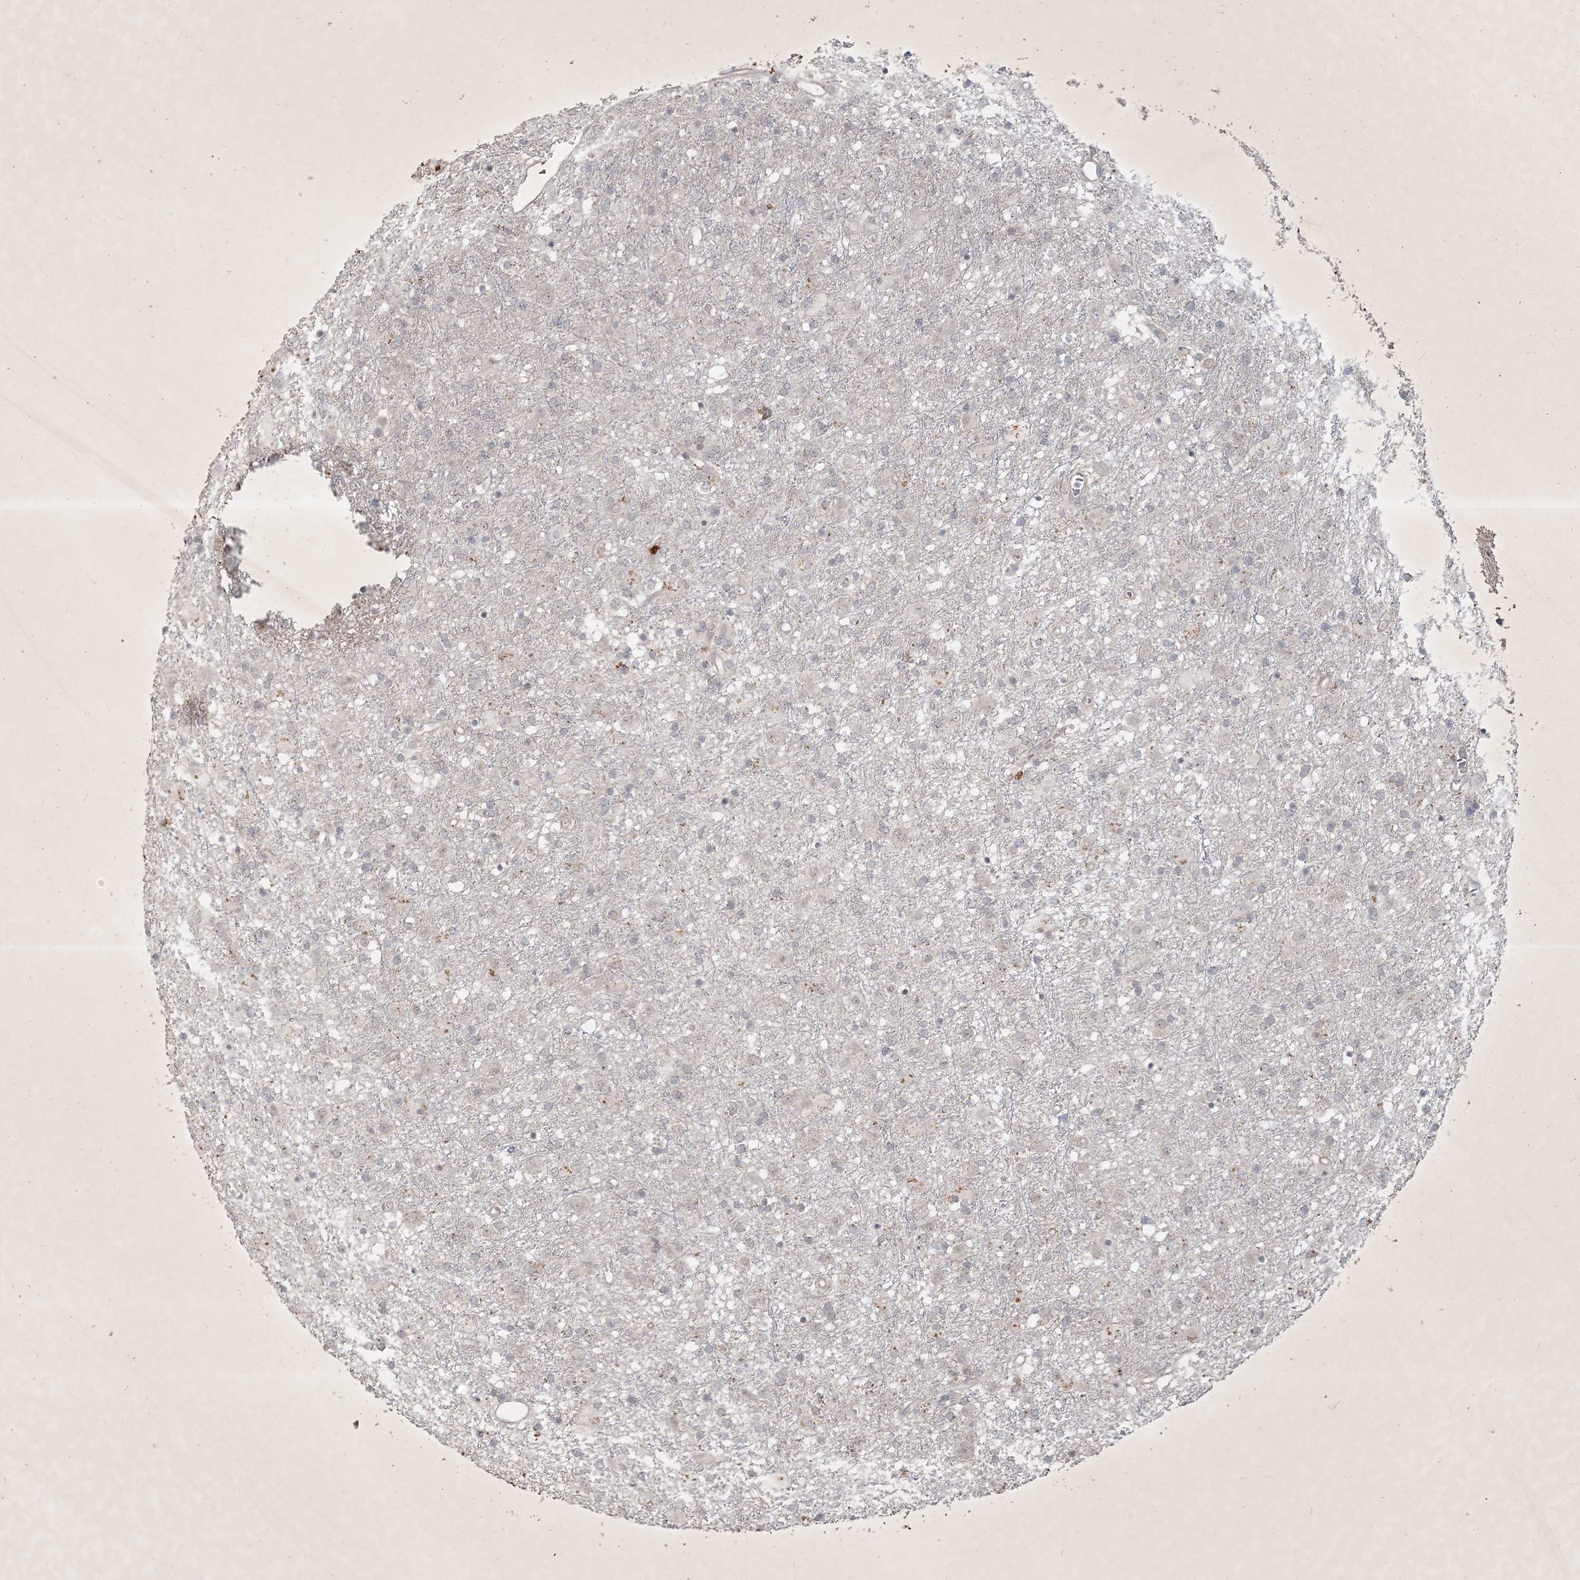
{"staining": {"intensity": "negative", "quantity": "none", "location": "none"}, "tissue": "glioma", "cell_type": "Tumor cells", "image_type": "cancer", "snomed": [{"axis": "morphology", "description": "Glioma, malignant, Low grade"}, {"axis": "topography", "description": "Brain"}], "caption": "Immunohistochemistry image of neoplastic tissue: glioma stained with DAB (3,3'-diaminobenzidine) exhibits no significant protein staining in tumor cells.", "gene": "BOD1", "patient": {"sex": "male", "age": 65}}